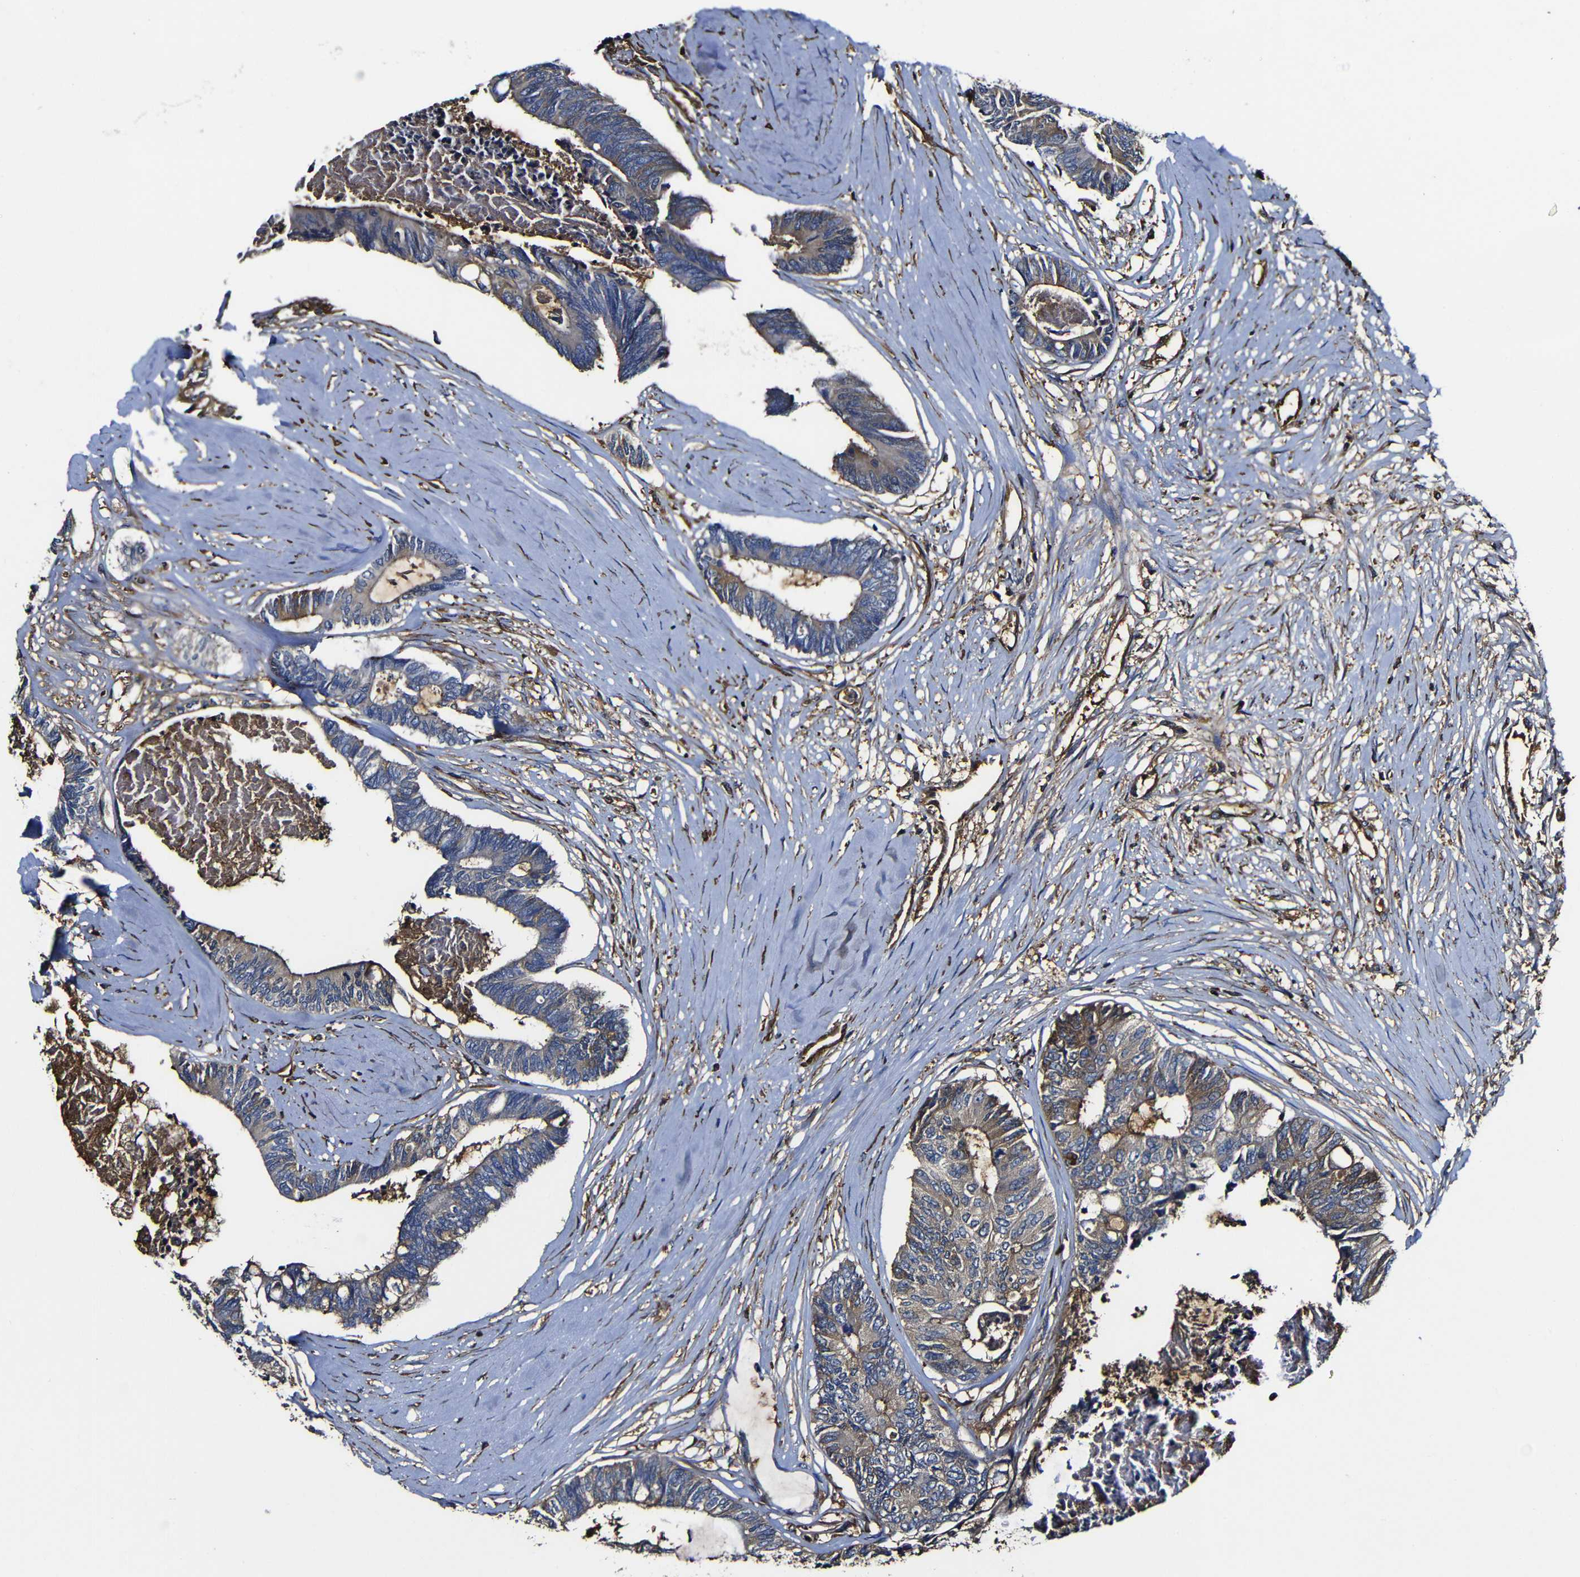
{"staining": {"intensity": "moderate", "quantity": "25%-75%", "location": "cytoplasmic/membranous"}, "tissue": "colorectal cancer", "cell_type": "Tumor cells", "image_type": "cancer", "snomed": [{"axis": "morphology", "description": "Adenocarcinoma, NOS"}, {"axis": "topography", "description": "Rectum"}], "caption": "A brown stain labels moderate cytoplasmic/membranous staining of a protein in human adenocarcinoma (colorectal) tumor cells. (Brightfield microscopy of DAB IHC at high magnification).", "gene": "MSN", "patient": {"sex": "male", "age": 63}}